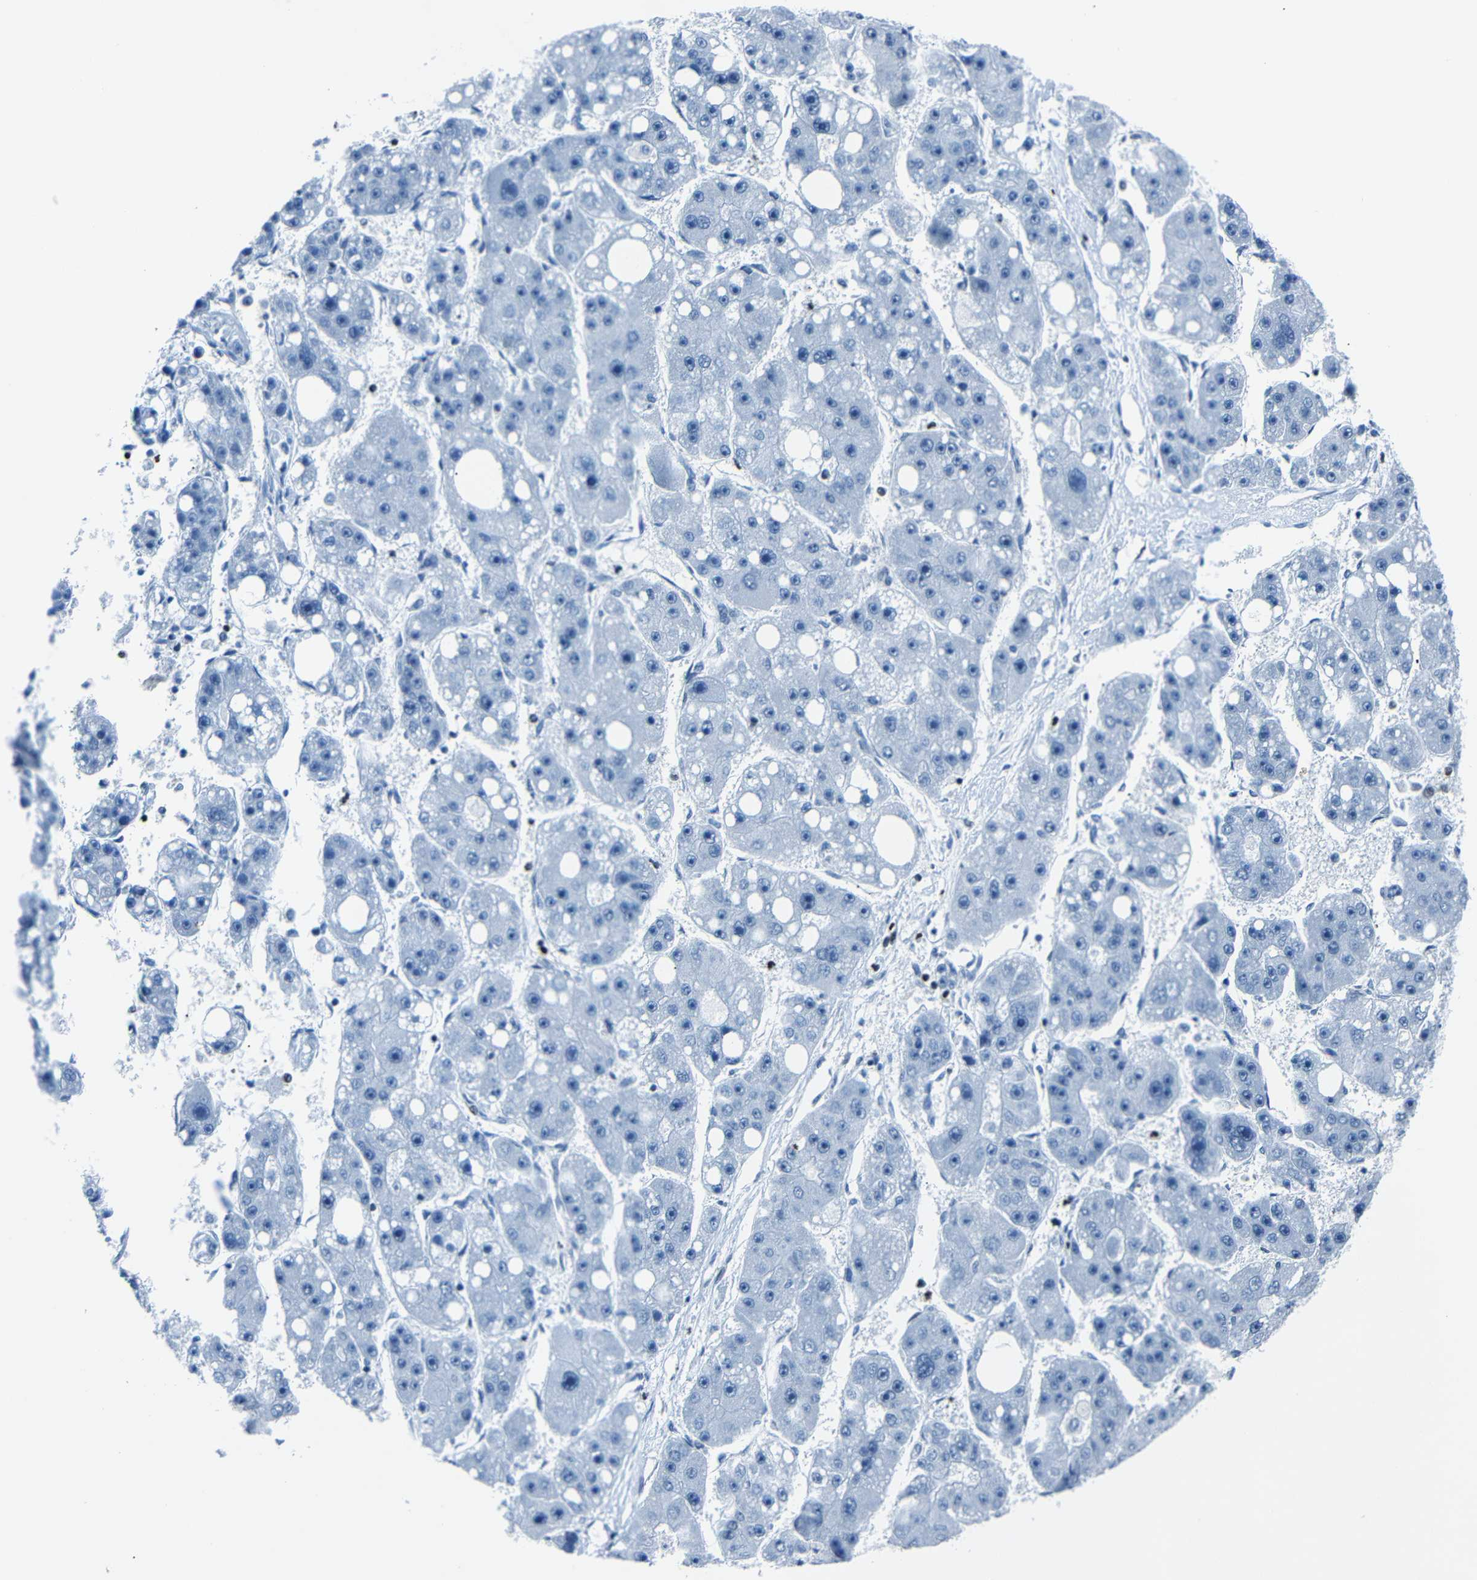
{"staining": {"intensity": "negative", "quantity": "none", "location": "none"}, "tissue": "liver cancer", "cell_type": "Tumor cells", "image_type": "cancer", "snomed": [{"axis": "morphology", "description": "Carcinoma, Hepatocellular, NOS"}, {"axis": "topography", "description": "Liver"}], "caption": "Protein analysis of hepatocellular carcinoma (liver) shows no significant staining in tumor cells. Nuclei are stained in blue.", "gene": "HMGN1", "patient": {"sex": "female", "age": 61}}